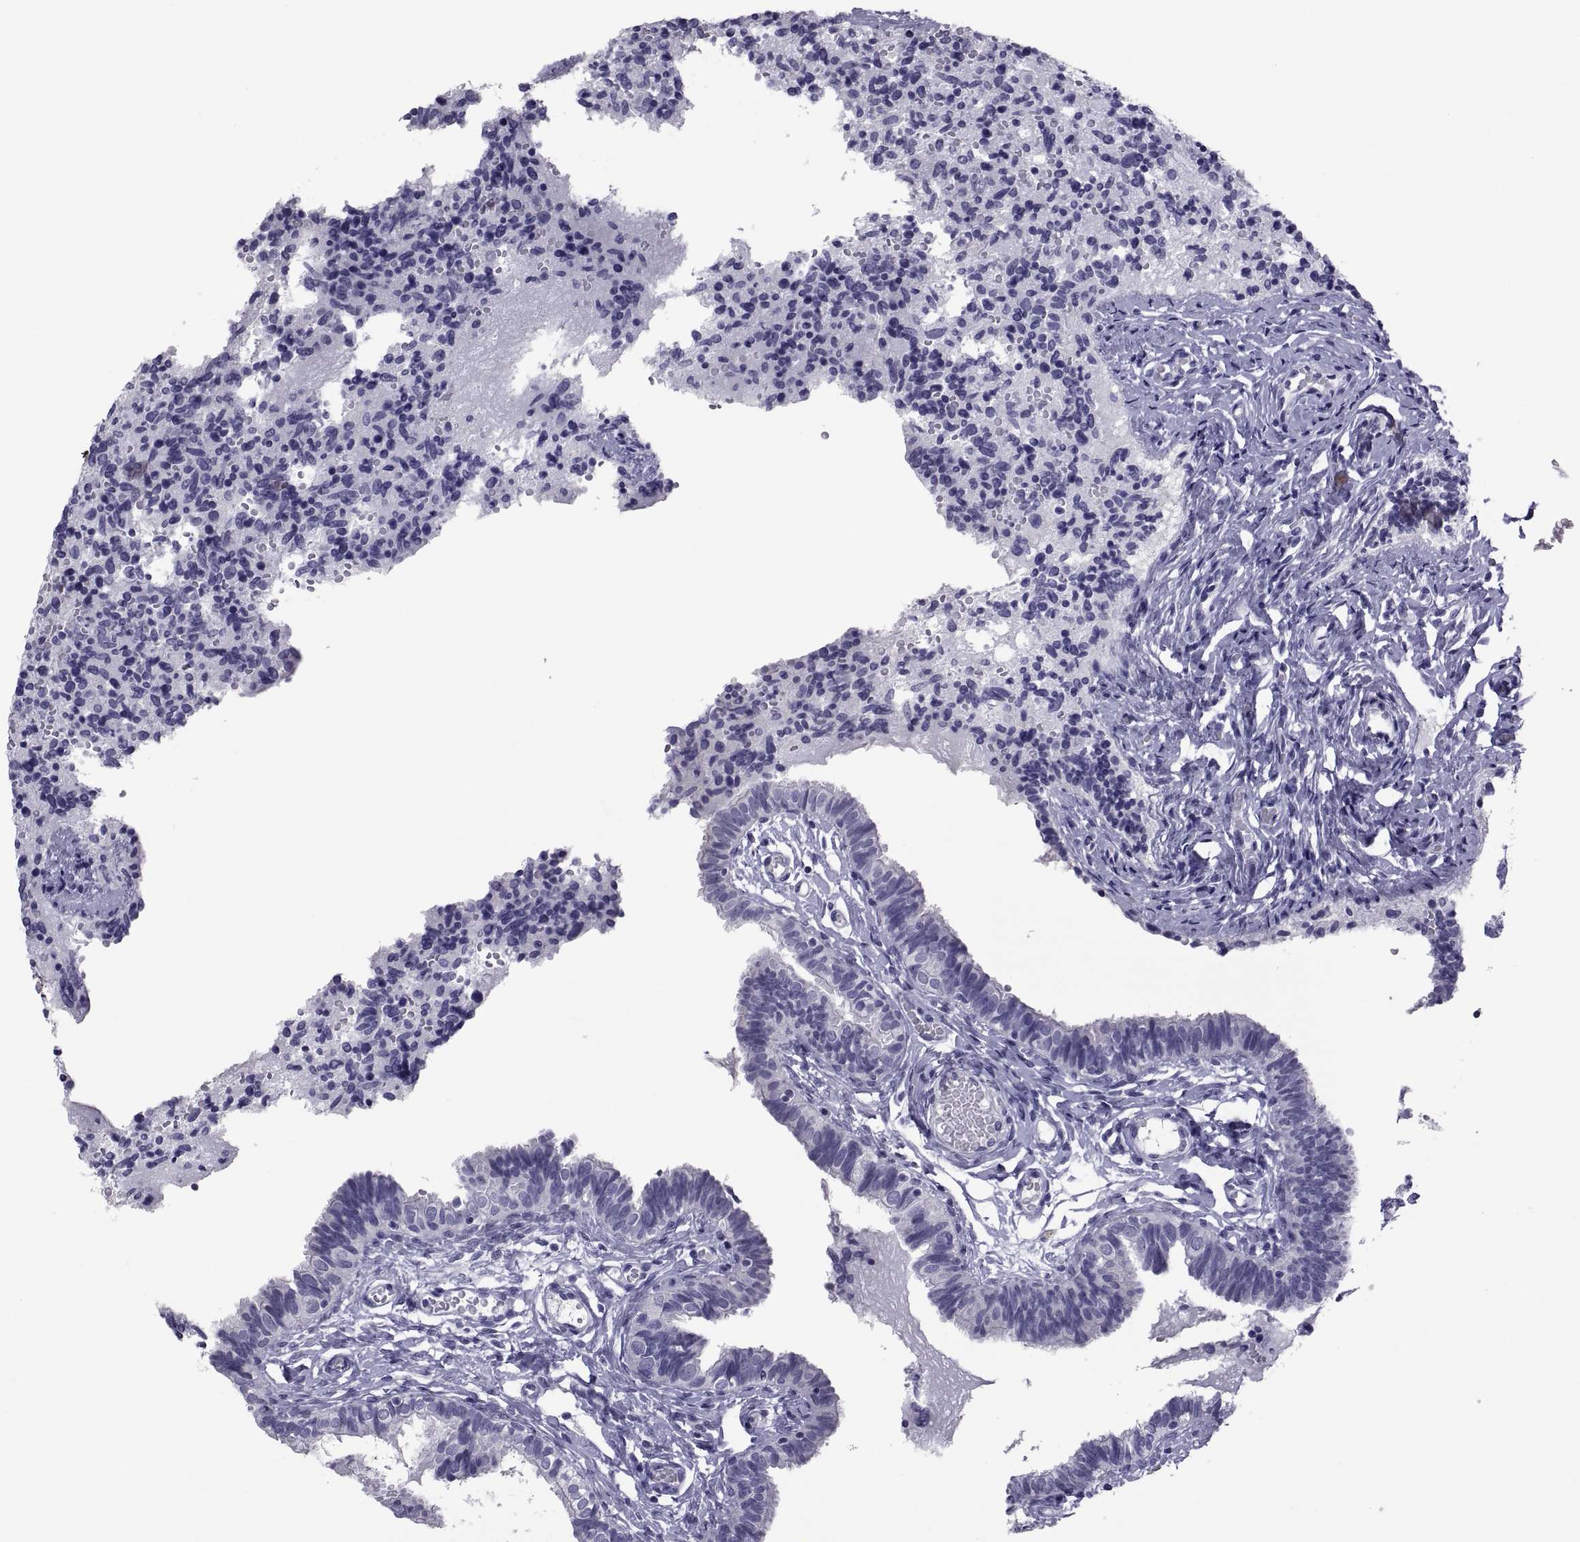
{"staining": {"intensity": "negative", "quantity": "none", "location": "none"}, "tissue": "fallopian tube", "cell_type": "Glandular cells", "image_type": "normal", "snomed": [{"axis": "morphology", "description": "Normal tissue, NOS"}, {"axis": "topography", "description": "Fallopian tube"}], "caption": "High power microscopy image of an immunohistochemistry (IHC) histopathology image of unremarkable fallopian tube, revealing no significant staining in glandular cells. The staining was performed using DAB to visualize the protein expression in brown, while the nuclei were stained in blue with hematoxylin (Magnification: 20x).", "gene": "MAGEB1", "patient": {"sex": "female", "age": 47}}